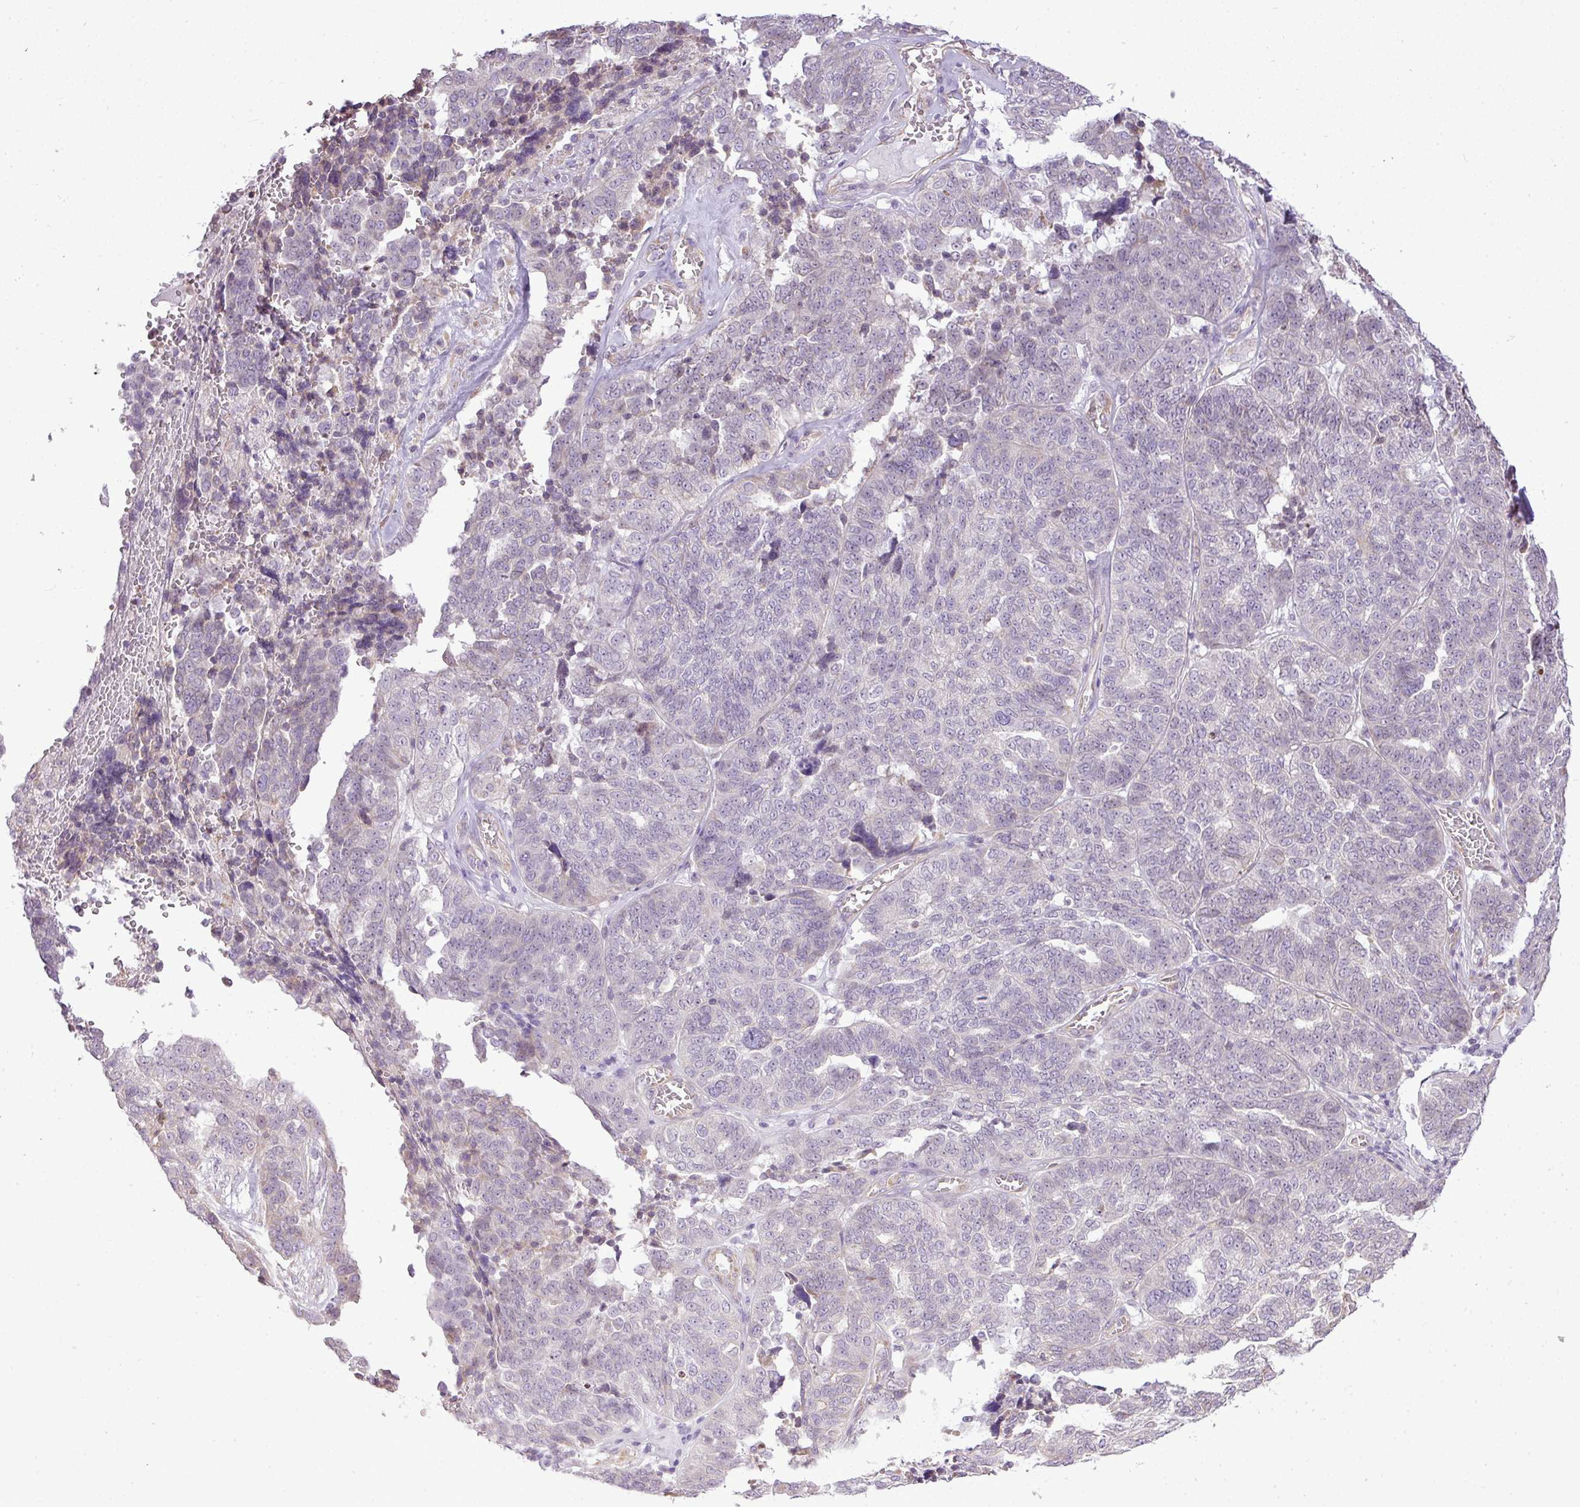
{"staining": {"intensity": "negative", "quantity": "none", "location": "none"}, "tissue": "ovarian cancer", "cell_type": "Tumor cells", "image_type": "cancer", "snomed": [{"axis": "morphology", "description": "Cystadenocarcinoma, serous, NOS"}, {"axis": "topography", "description": "Ovary"}], "caption": "Micrograph shows no protein positivity in tumor cells of ovarian serous cystadenocarcinoma tissue.", "gene": "COX18", "patient": {"sex": "female", "age": 59}}